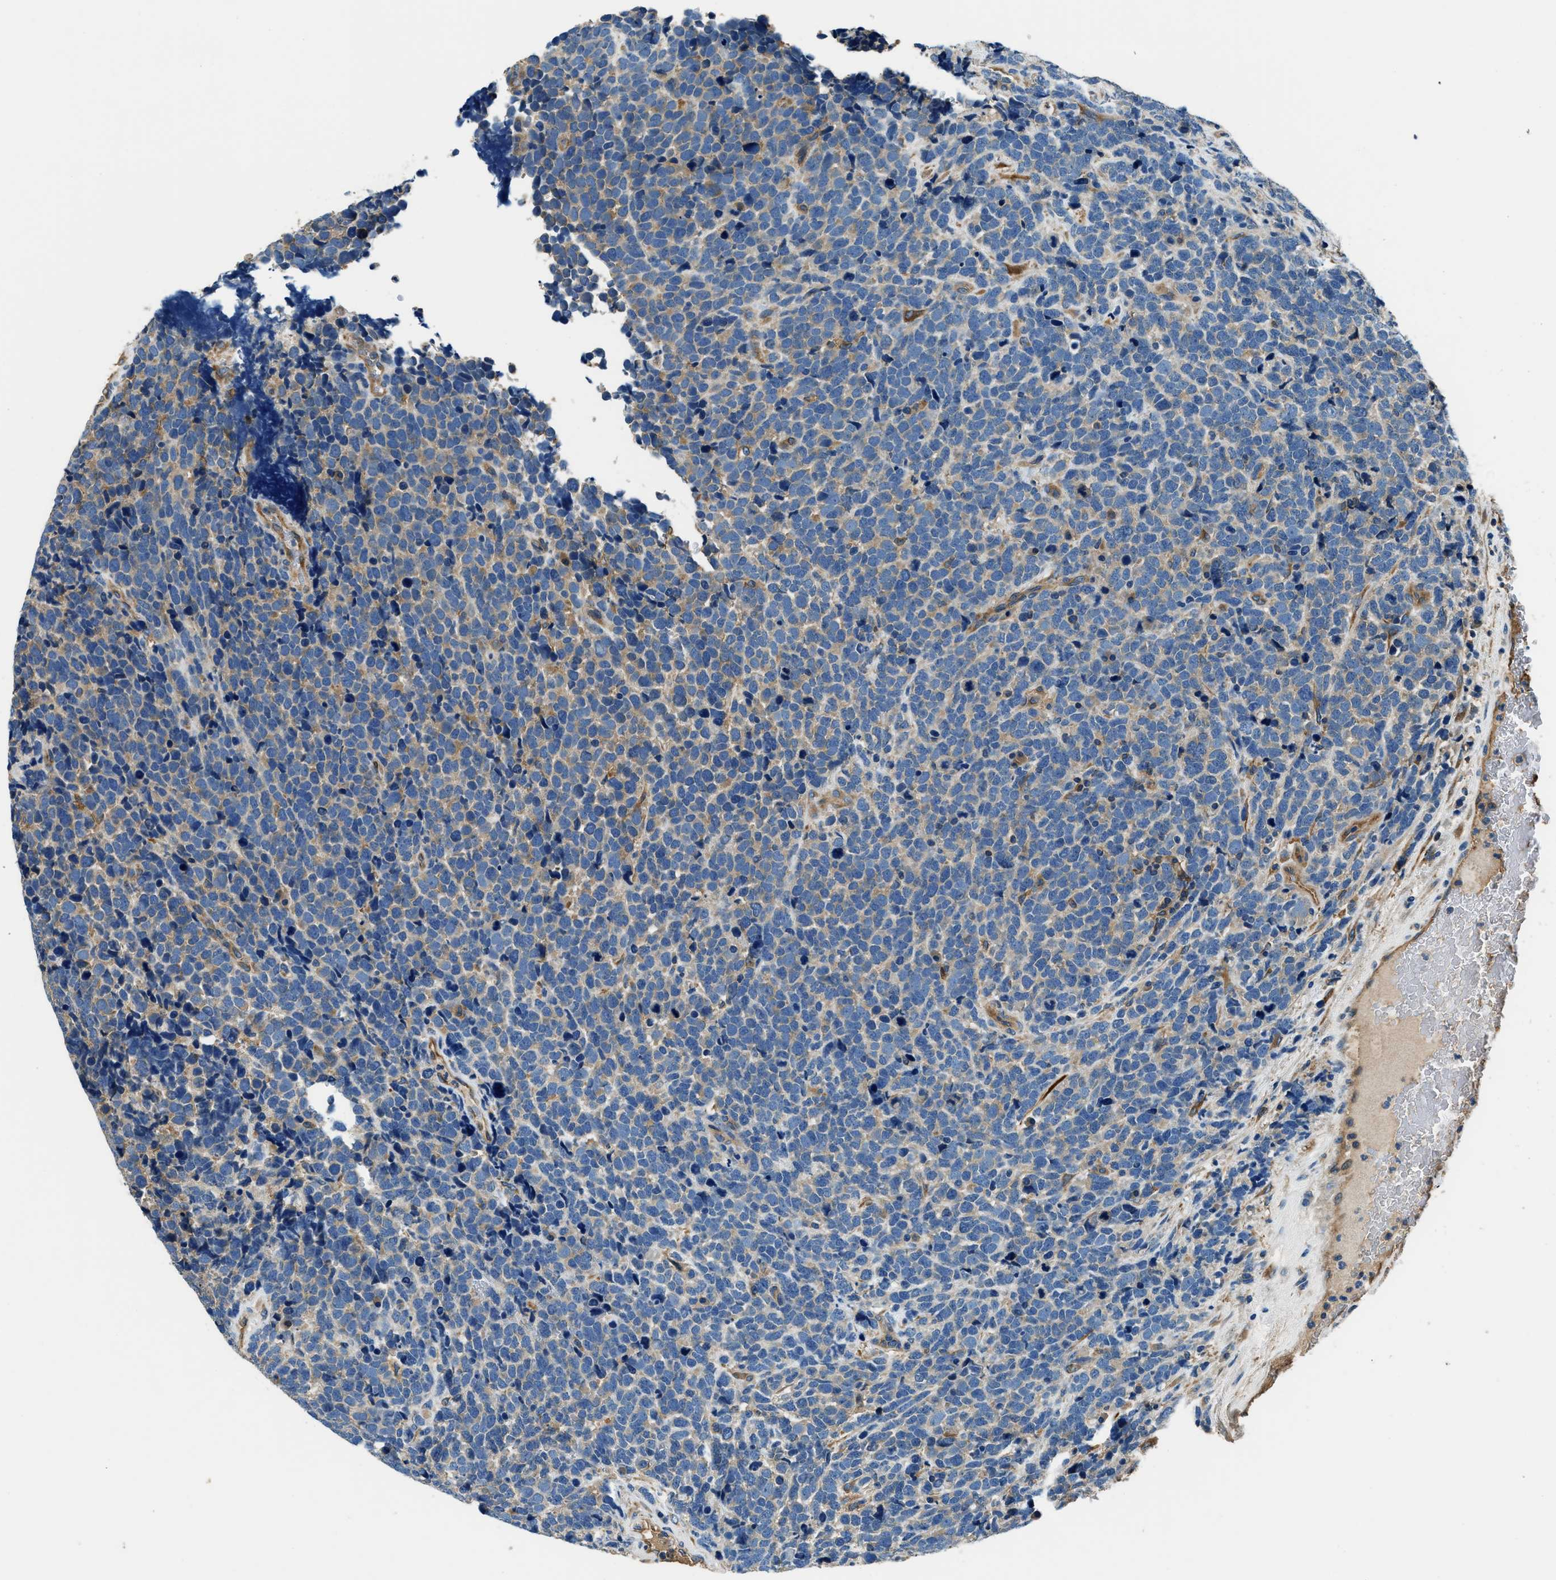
{"staining": {"intensity": "weak", "quantity": "<25%", "location": "cytoplasmic/membranous"}, "tissue": "urothelial cancer", "cell_type": "Tumor cells", "image_type": "cancer", "snomed": [{"axis": "morphology", "description": "Urothelial carcinoma, High grade"}, {"axis": "topography", "description": "Urinary bladder"}], "caption": "This histopathology image is of urothelial carcinoma (high-grade) stained with immunohistochemistry to label a protein in brown with the nuclei are counter-stained blue. There is no staining in tumor cells. (DAB (3,3'-diaminobenzidine) immunohistochemistry visualized using brightfield microscopy, high magnification).", "gene": "EEA1", "patient": {"sex": "female", "age": 82}}